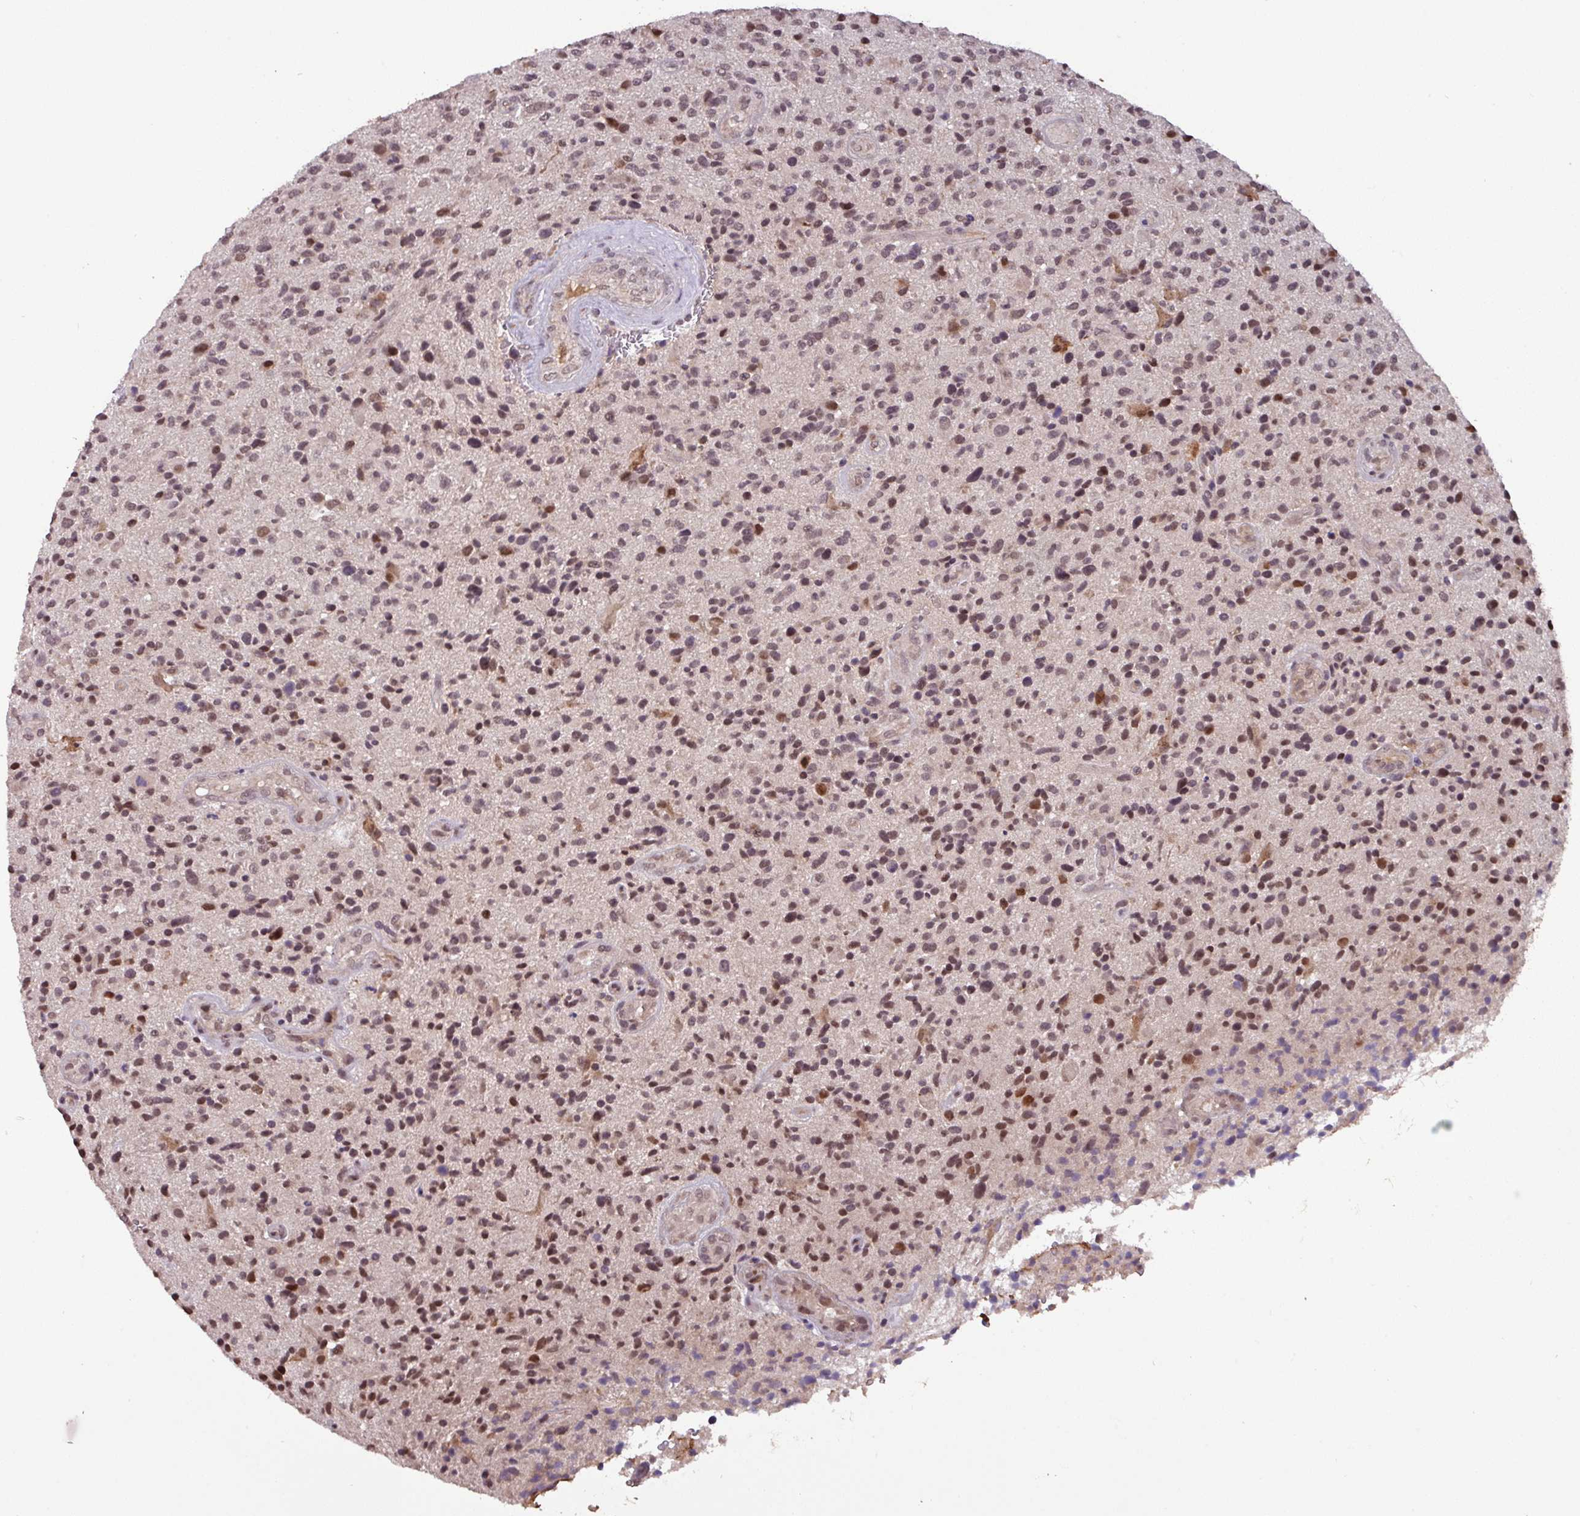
{"staining": {"intensity": "moderate", "quantity": "<25%", "location": "nuclear"}, "tissue": "glioma", "cell_type": "Tumor cells", "image_type": "cancer", "snomed": [{"axis": "morphology", "description": "Glioma, malignant, High grade"}, {"axis": "topography", "description": "Brain"}], "caption": "Immunohistochemical staining of glioma shows moderate nuclear protein staining in approximately <25% of tumor cells. The staining is performed using DAB brown chromogen to label protein expression. The nuclei are counter-stained blue using hematoxylin.", "gene": "NOB1", "patient": {"sex": "male", "age": 47}}